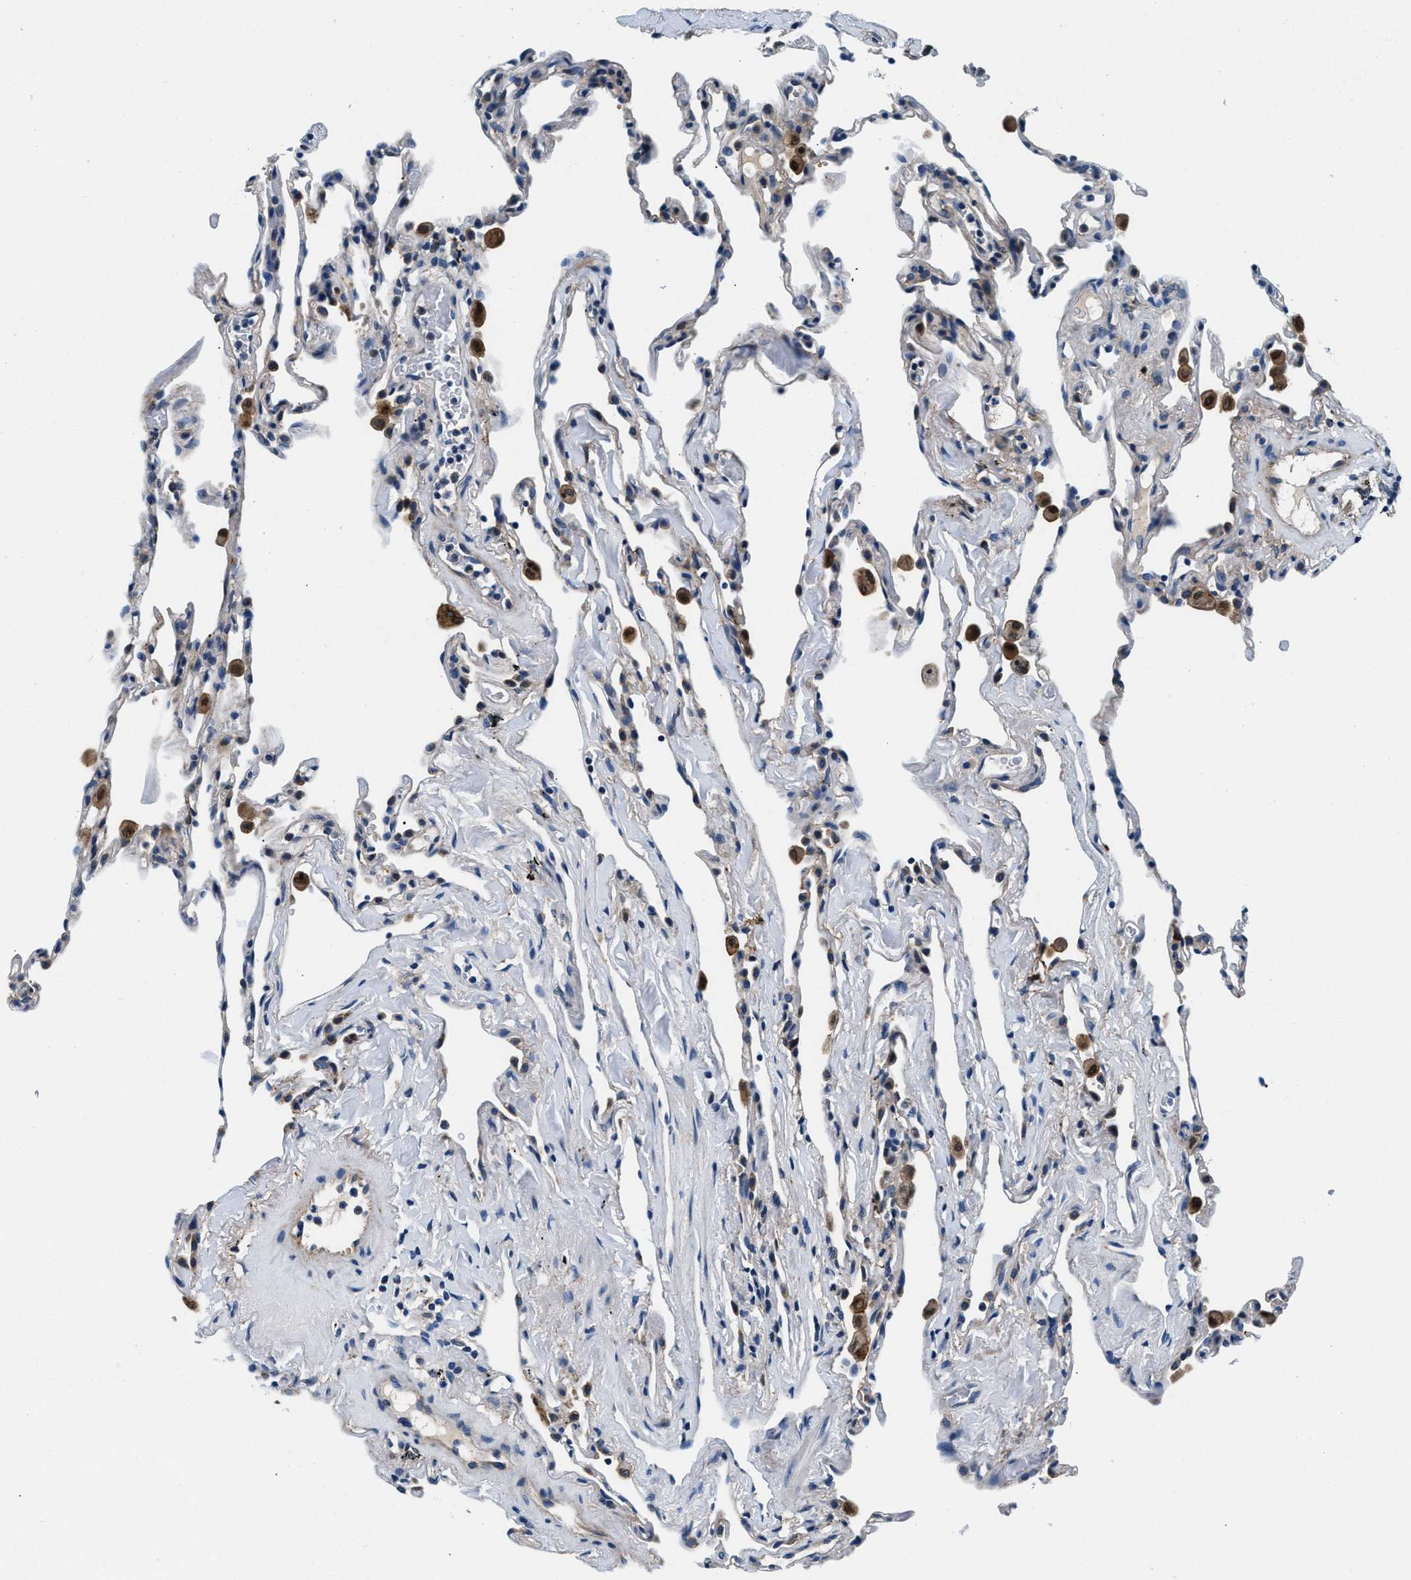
{"staining": {"intensity": "weak", "quantity": "<25%", "location": "cytoplasmic/membranous"}, "tissue": "lung", "cell_type": "Alveolar cells", "image_type": "normal", "snomed": [{"axis": "morphology", "description": "Normal tissue, NOS"}, {"axis": "topography", "description": "Lung"}], "caption": "This is an IHC histopathology image of unremarkable lung. There is no positivity in alveolar cells.", "gene": "SLFN11", "patient": {"sex": "male", "age": 59}}